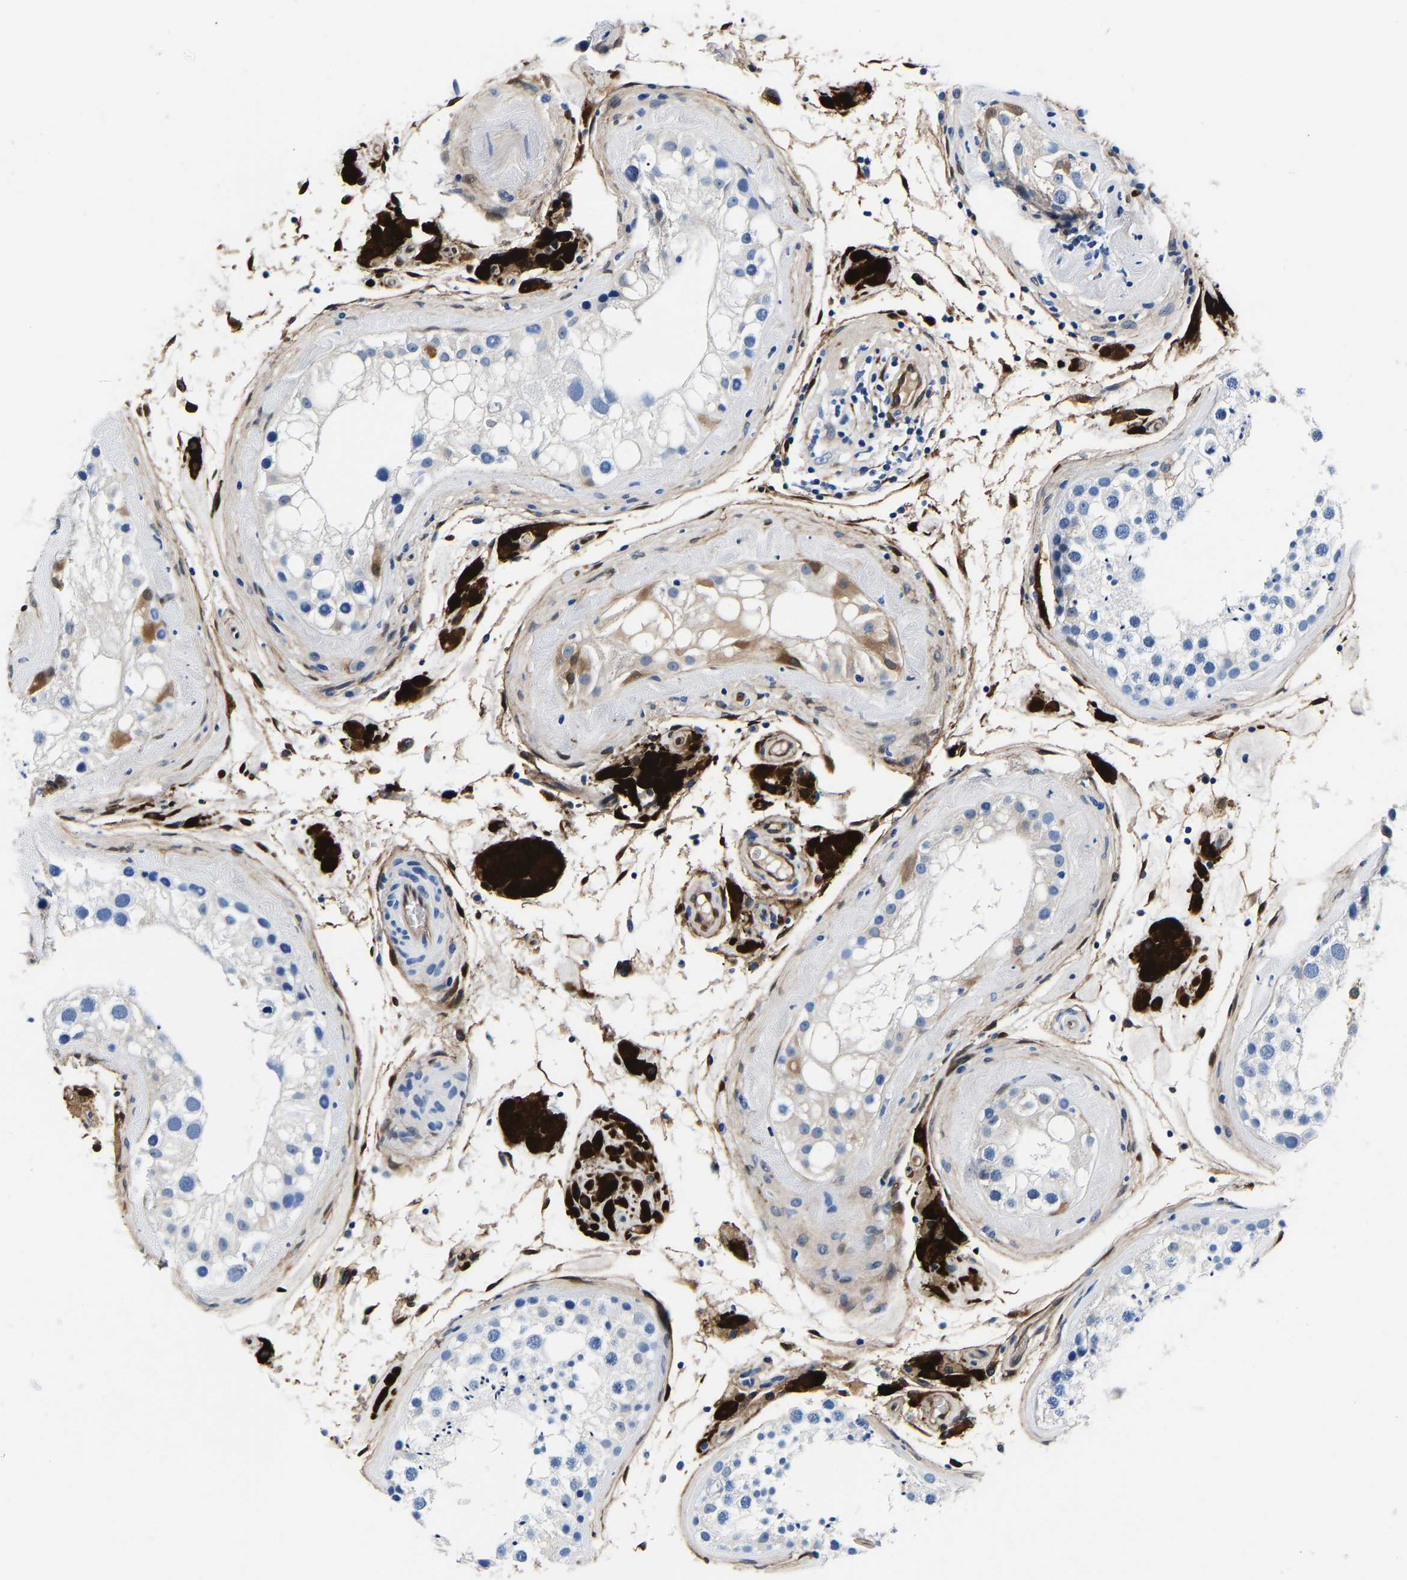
{"staining": {"intensity": "negative", "quantity": "none", "location": "none"}, "tissue": "testis", "cell_type": "Cells in seminiferous ducts", "image_type": "normal", "snomed": [{"axis": "morphology", "description": "Normal tissue, NOS"}, {"axis": "topography", "description": "Testis"}], "caption": "IHC micrograph of benign human testis stained for a protein (brown), which exhibits no expression in cells in seminiferous ducts. The staining was performed using DAB (3,3'-diaminobenzidine) to visualize the protein expression in brown, while the nuclei were stained in blue with hematoxylin (Magnification: 20x).", "gene": "S100A13", "patient": {"sex": "male", "age": 46}}